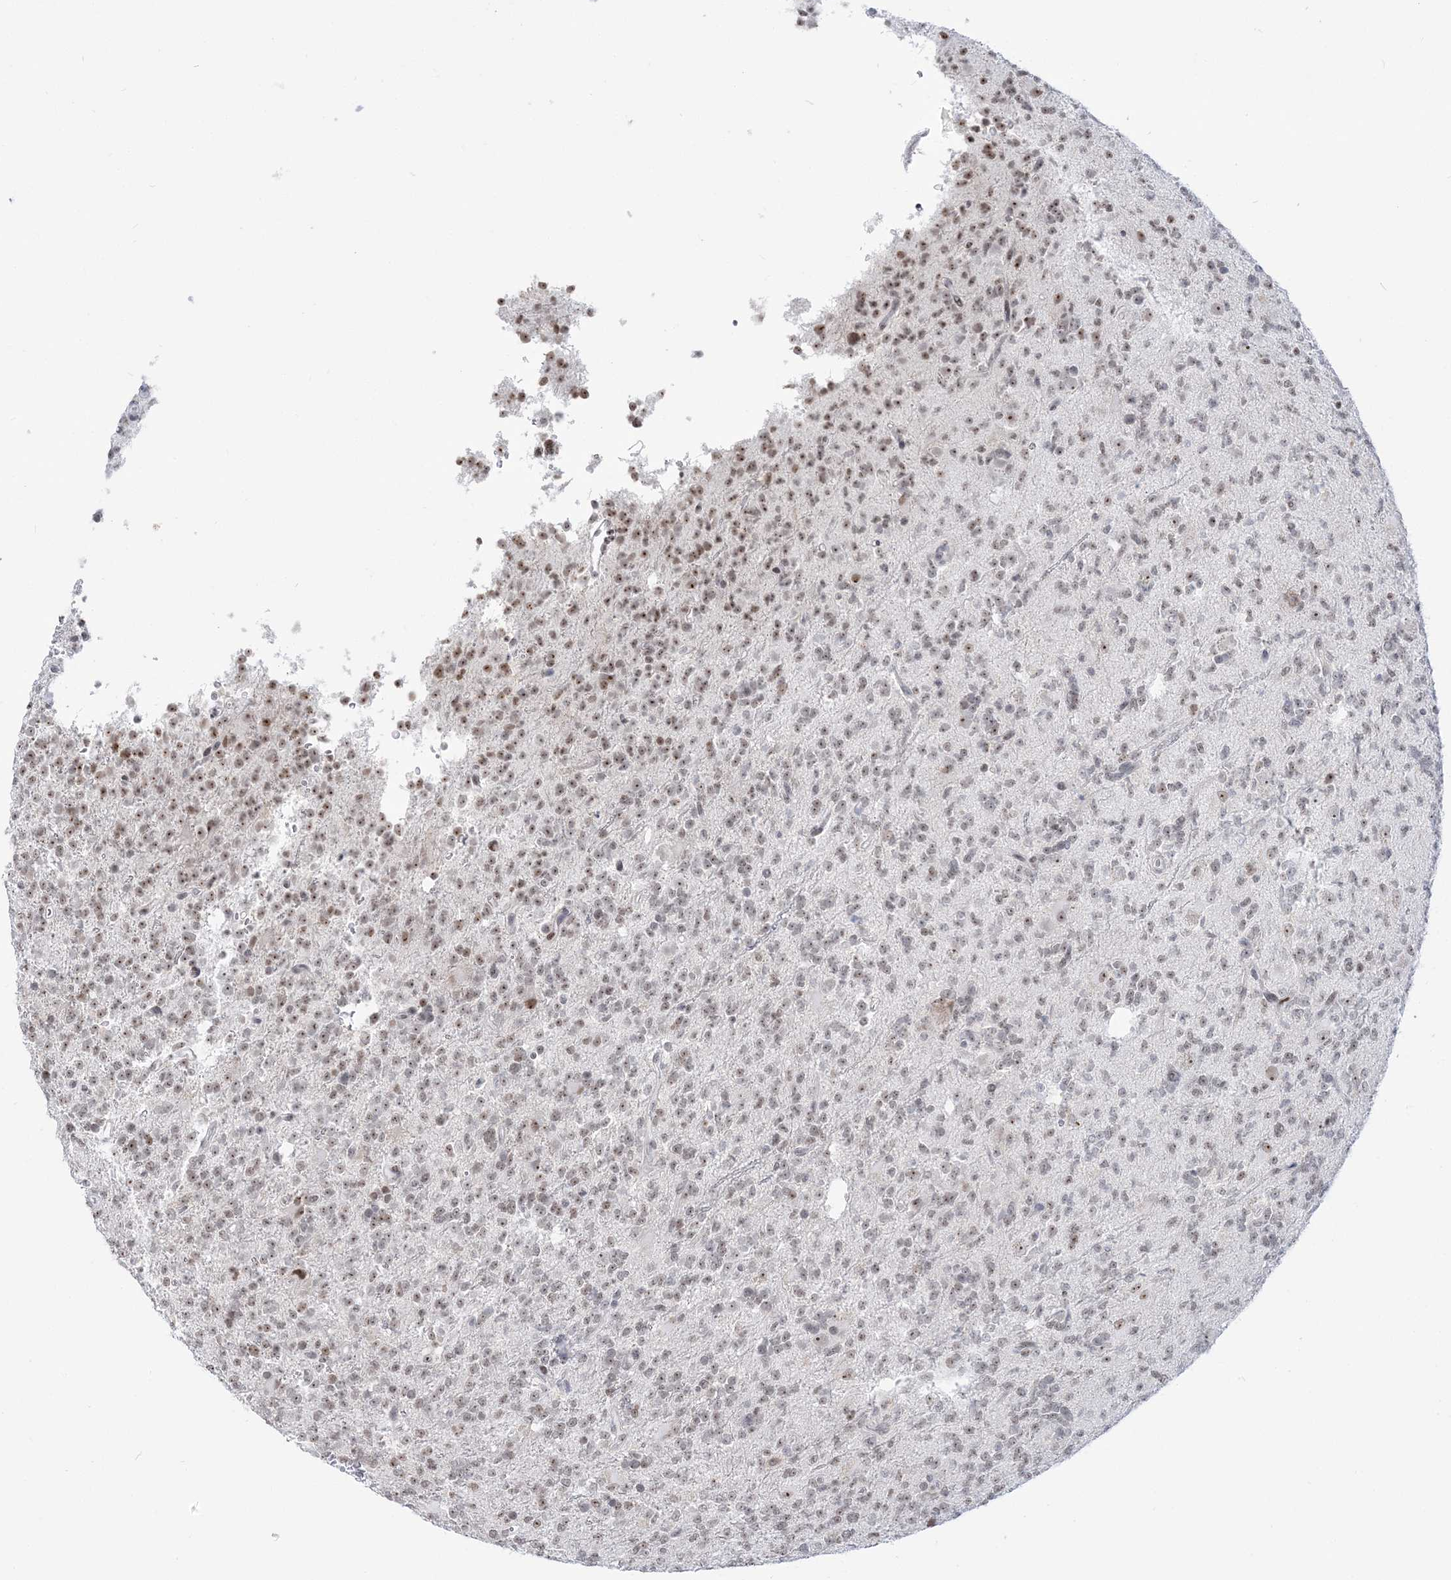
{"staining": {"intensity": "moderate", "quantity": "25%-75%", "location": "nuclear"}, "tissue": "glioma", "cell_type": "Tumor cells", "image_type": "cancer", "snomed": [{"axis": "morphology", "description": "Glioma, malignant, High grade"}, {"axis": "topography", "description": "Brain"}], "caption": "Protein analysis of glioma tissue reveals moderate nuclear positivity in about 25%-75% of tumor cells.", "gene": "DDX21", "patient": {"sex": "female", "age": 62}}